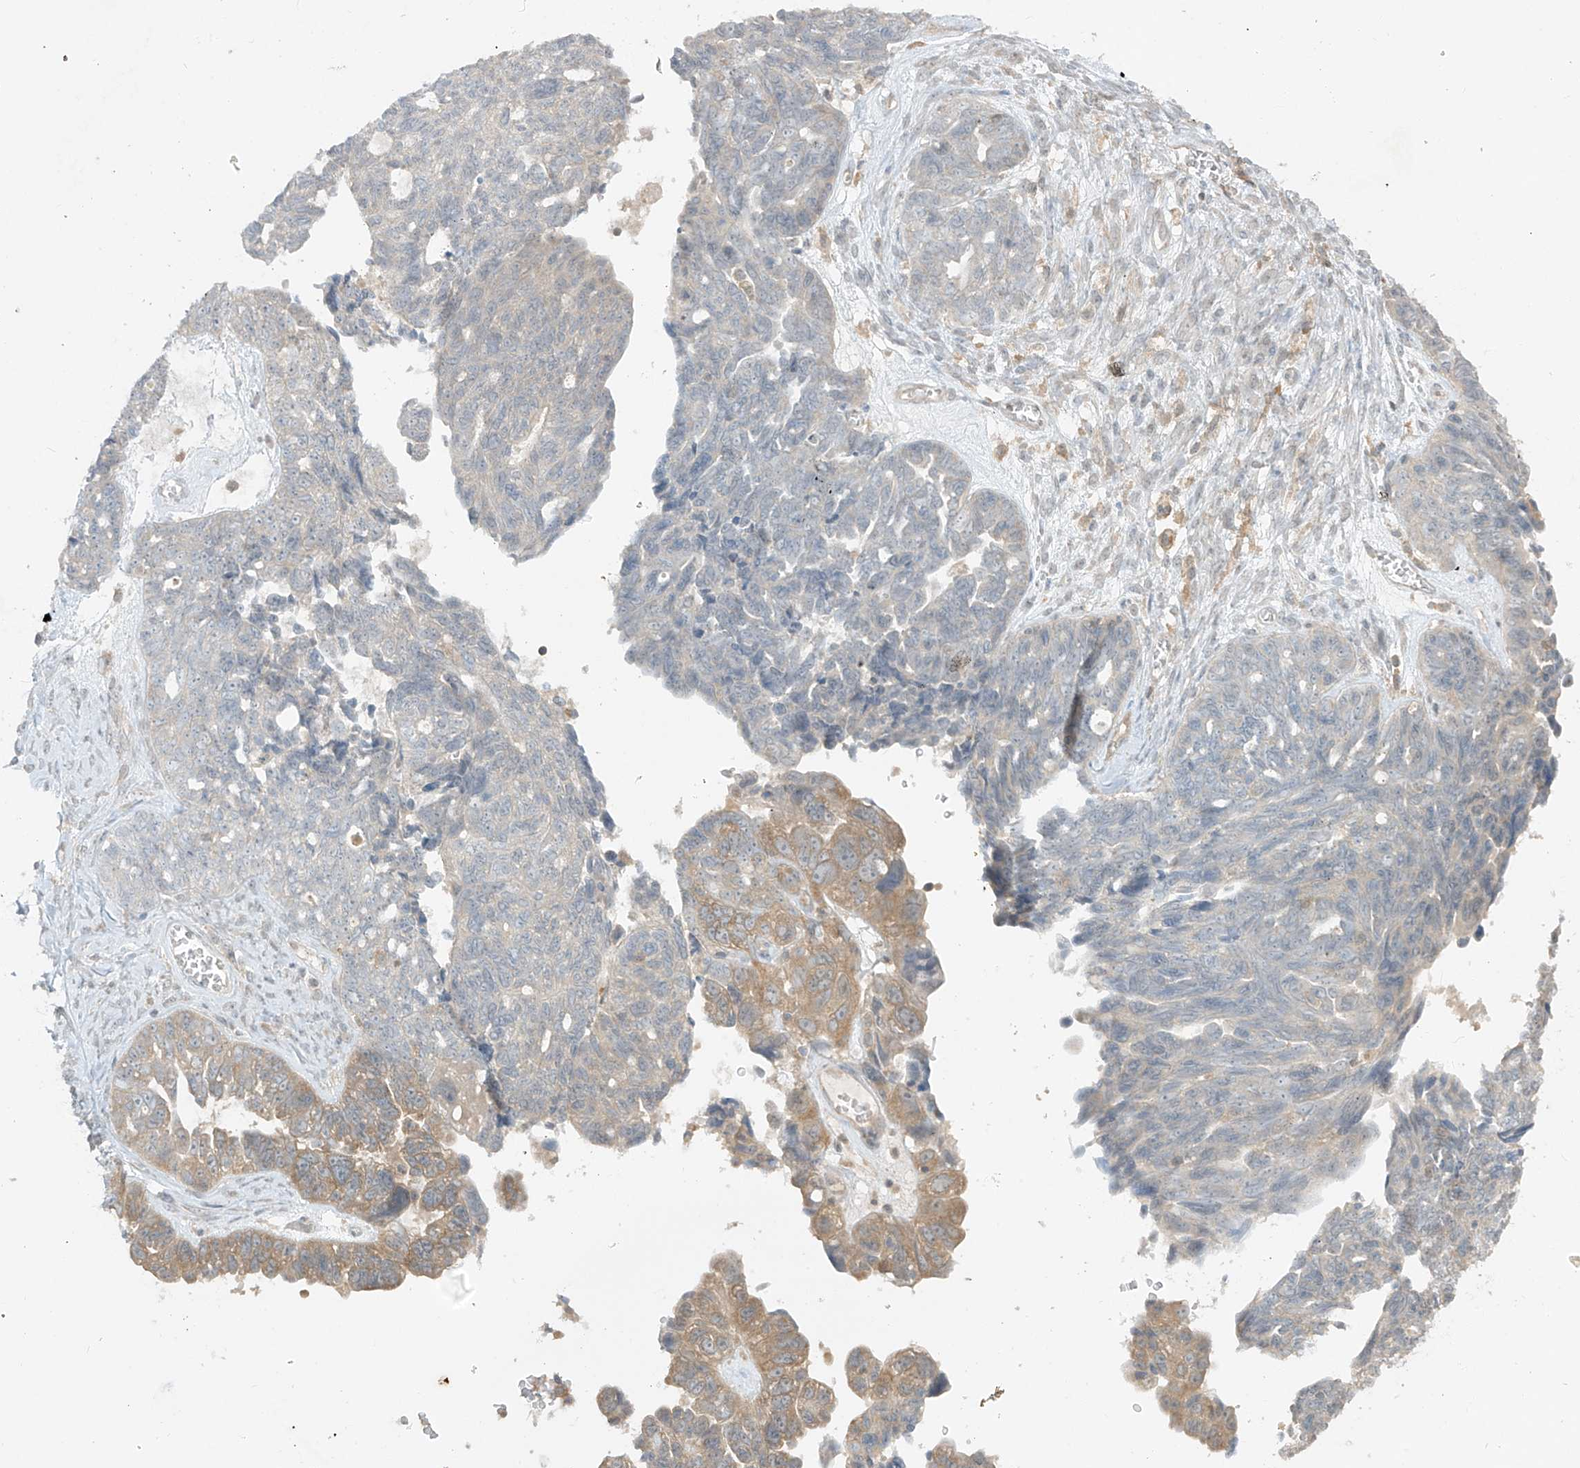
{"staining": {"intensity": "moderate", "quantity": "<25%", "location": "cytoplasmic/membranous"}, "tissue": "ovarian cancer", "cell_type": "Tumor cells", "image_type": "cancer", "snomed": [{"axis": "morphology", "description": "Cystadenocarcinoma, serous, NOS"}, {"axis": "topography", "description": "Ovary"}], "caption": "Moderate cytoplasmic/membranous expression is present in about <25% of tumor cells in ovarian cancer. The staining was performed using DAB, with brown indicating positive protein expression. Nuclei are stained blue with hematoxylin.", "gene": "ANGEL2", "patient": {"sex": "female", "age": 79}}